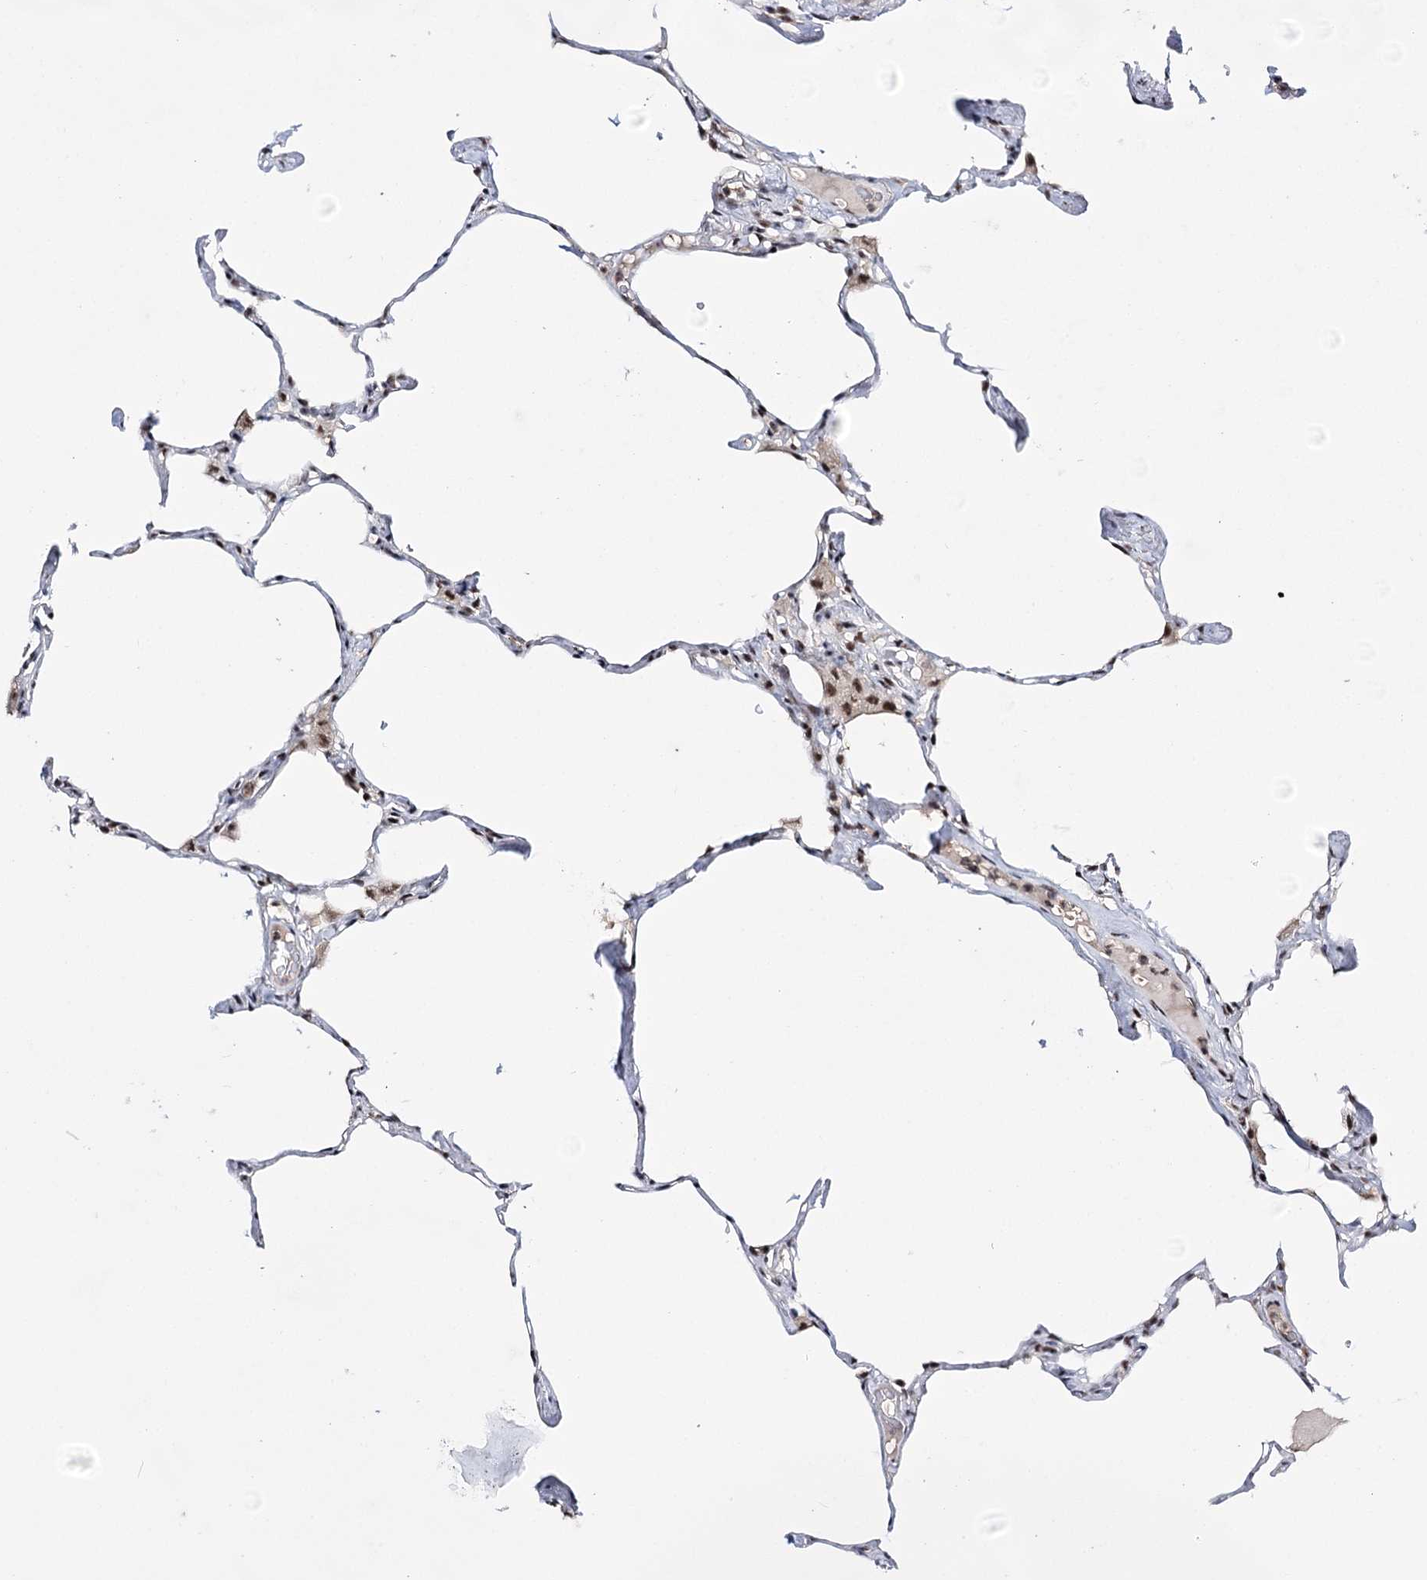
{"staining": {"intensity": "negative", "quantity": "none", "location": "none"}, "tissue": "lung", "cell_type": "Alveolar cells", "image_type": "normal", "snomed": [{"axis": "morphology", "description": "Normal tissue, NOS"}, {"axis": "topography", "description": "Lung"}], "caption": "Alveolar cells show no significant staining in normal lung.", "gene": "PRPF40A", "patient": {"sex": "male", "age": 65}}